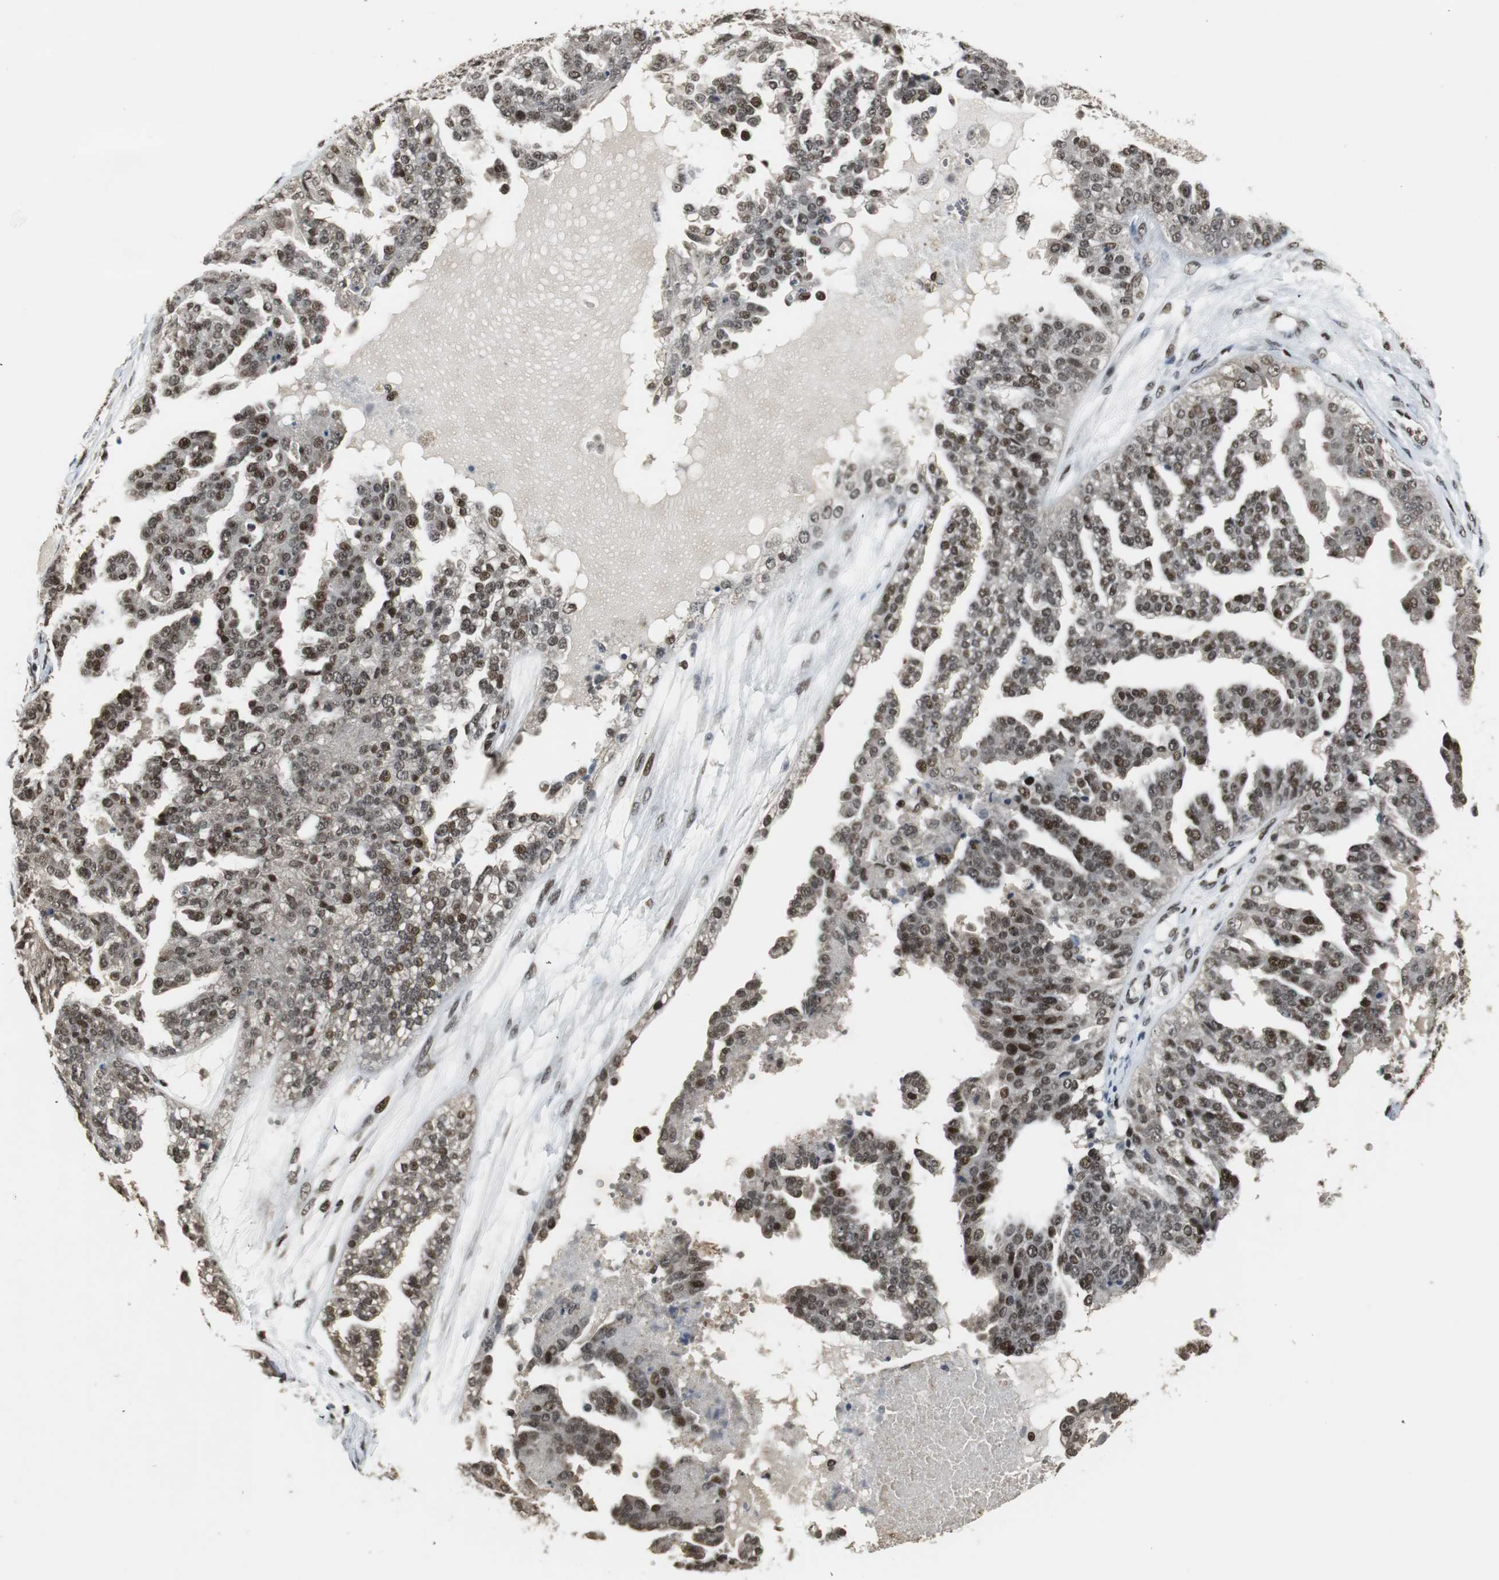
{"staining": {"intensity": "moderate", "quantity": ">75%", "location": "nuclear"}, "tissue": "ovarian cancer", "cell_type": "Tumor cells", "image_type": "cancer", "snomed": [{"axis": "morphology", "description": "Carcinoma, NOS"}, {"axis": "topography", "description": "Soft tissue"}, {"axis": "topography", "description": "Ovary"}], "caption": "Ovarian carcinoma stained with DAB immunohistochemistry (IHC) exhibits medium levels of moderate nuclear positivity in about >75% of tumor cells.", "gene": "TAF5", "patient": {"sex": "female", "age": 54}}